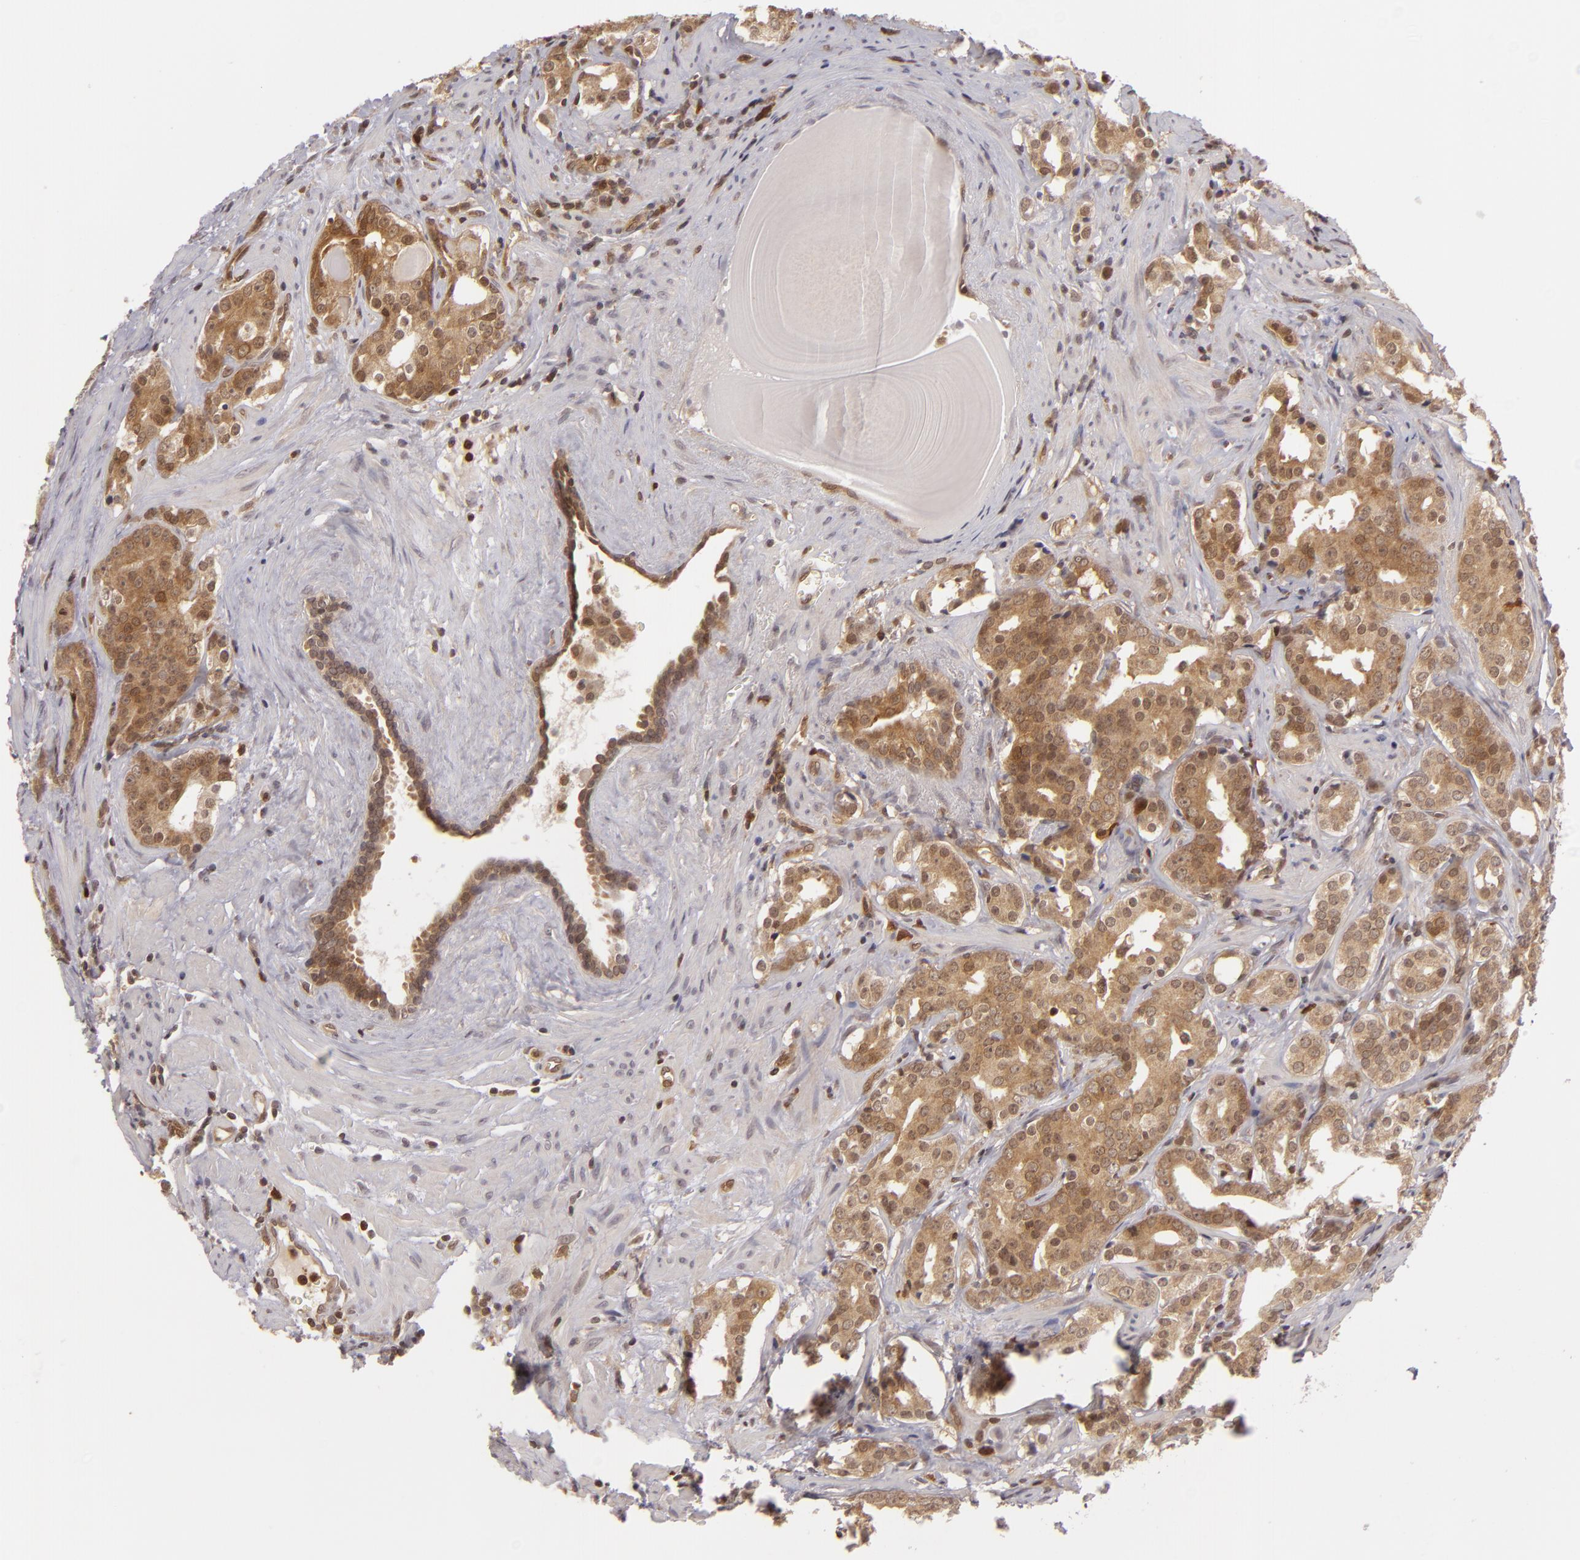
{"staining": {"intensity": "moderate", "quantity": ">75%", "location": "cytoplasmic/membranous"}, "tissue": "prostate cancer", "cell_type": "Tumor cells", "image_type": "cancer", "snomed": [{"axis": "morphology", "description": "Adenocarcinoma, Low grade"}, {"axis": "topography", "description": "Prostate"}], "caption": "Prostate cancer was stained to show a protein in brown. There is medium levels of moderate cytoplasmic/membranous expression in about >75% of tumor cells.", "gene": "ZBTB33", "patient": {"sex": "male", "age": 59}}